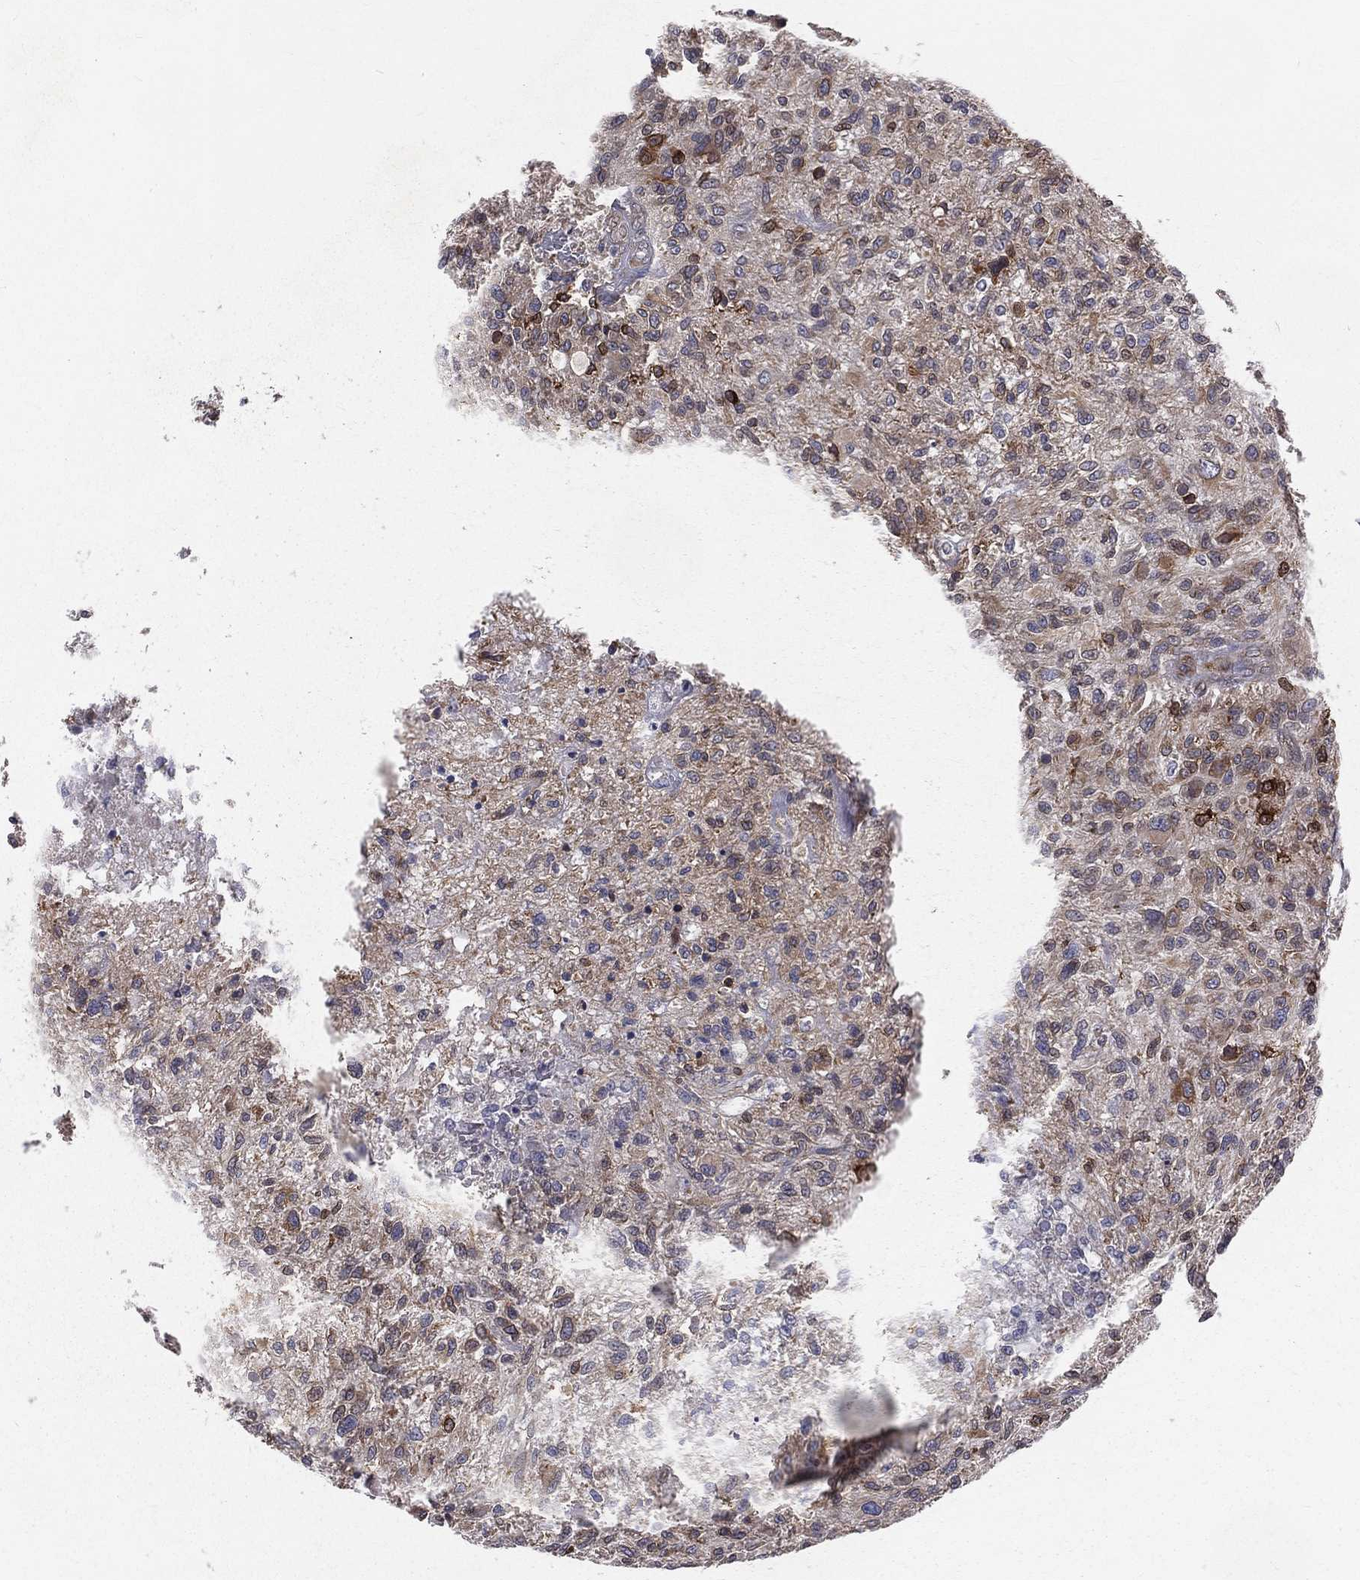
{"staining": {"intensity": "strong", "quantity": "<25%", "location": "cytoplasmic/membranous"}, "tissue": "glioma", "cell_type": "Tumor cells", "image_type": "cancer", "snomed": [{"axis": "morphology", "description": "Glioma, malignant, High grade"}, {"axis": "topography", "description": "Brain"}], "caption": "A medium amount of strong cytoplasmic/membranous expression is appreciated in approximately <25% of tumor cells in glioma tissue.", "gene": "PGRMC1", "patient": {"sex": "male", "age": 47}}